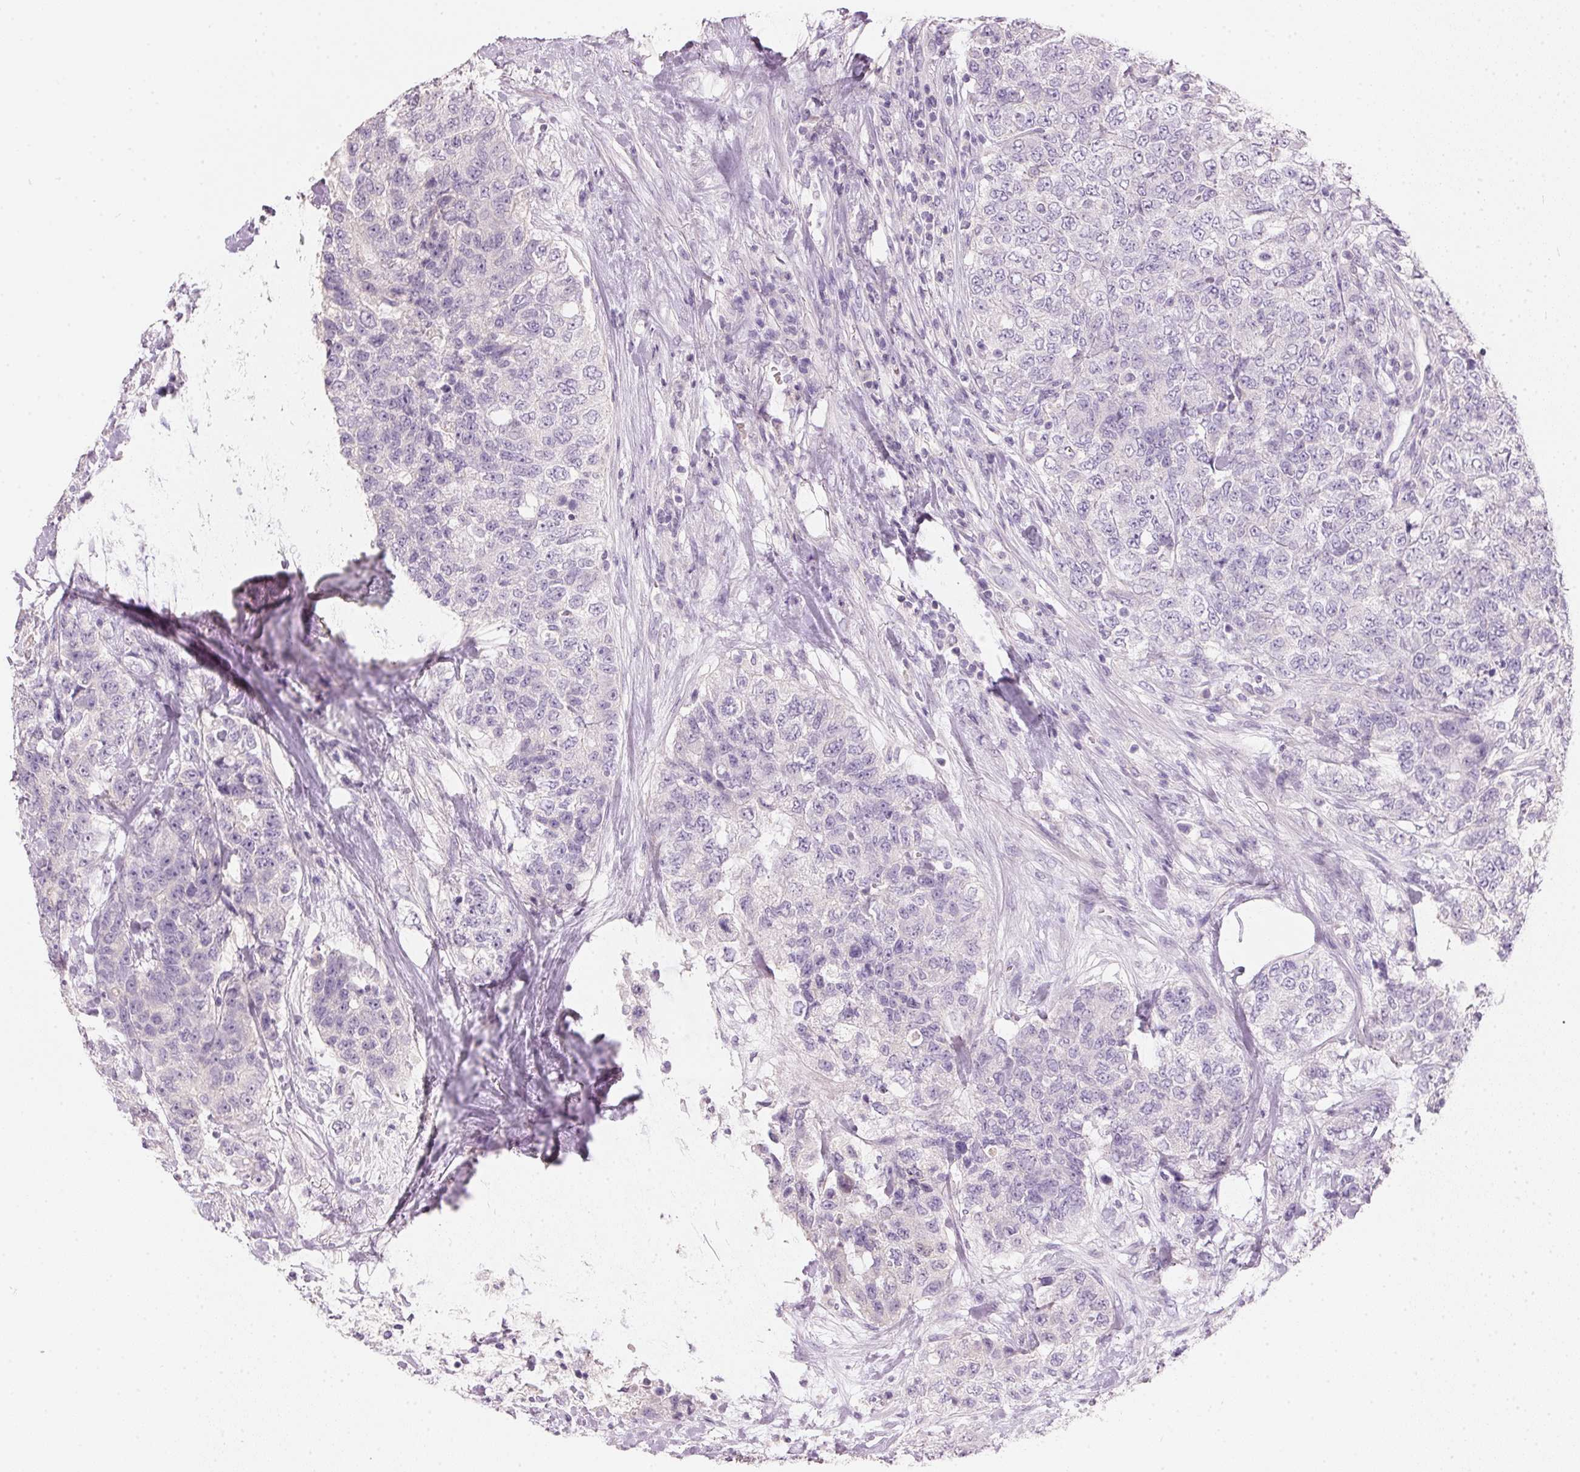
{"staining": {"intensity": "negative", "quantity": "none", "location": "none"}, "tissue": "urothelial cancer", "cell_type": "Tumor cells", "image_type": "cancer", "snomed": [{"axis": "morphology", "description": "Urothelial carcinoma, High grade"}, {"axis": "topography", "description": "Urinary bladder"}], "caption": "This is an immunohistochemistry image of urothelial cancer. There is no expression in tumor cells.", "gene": "HSD17B1", "patient": {"sex": "female", "age": 78}}